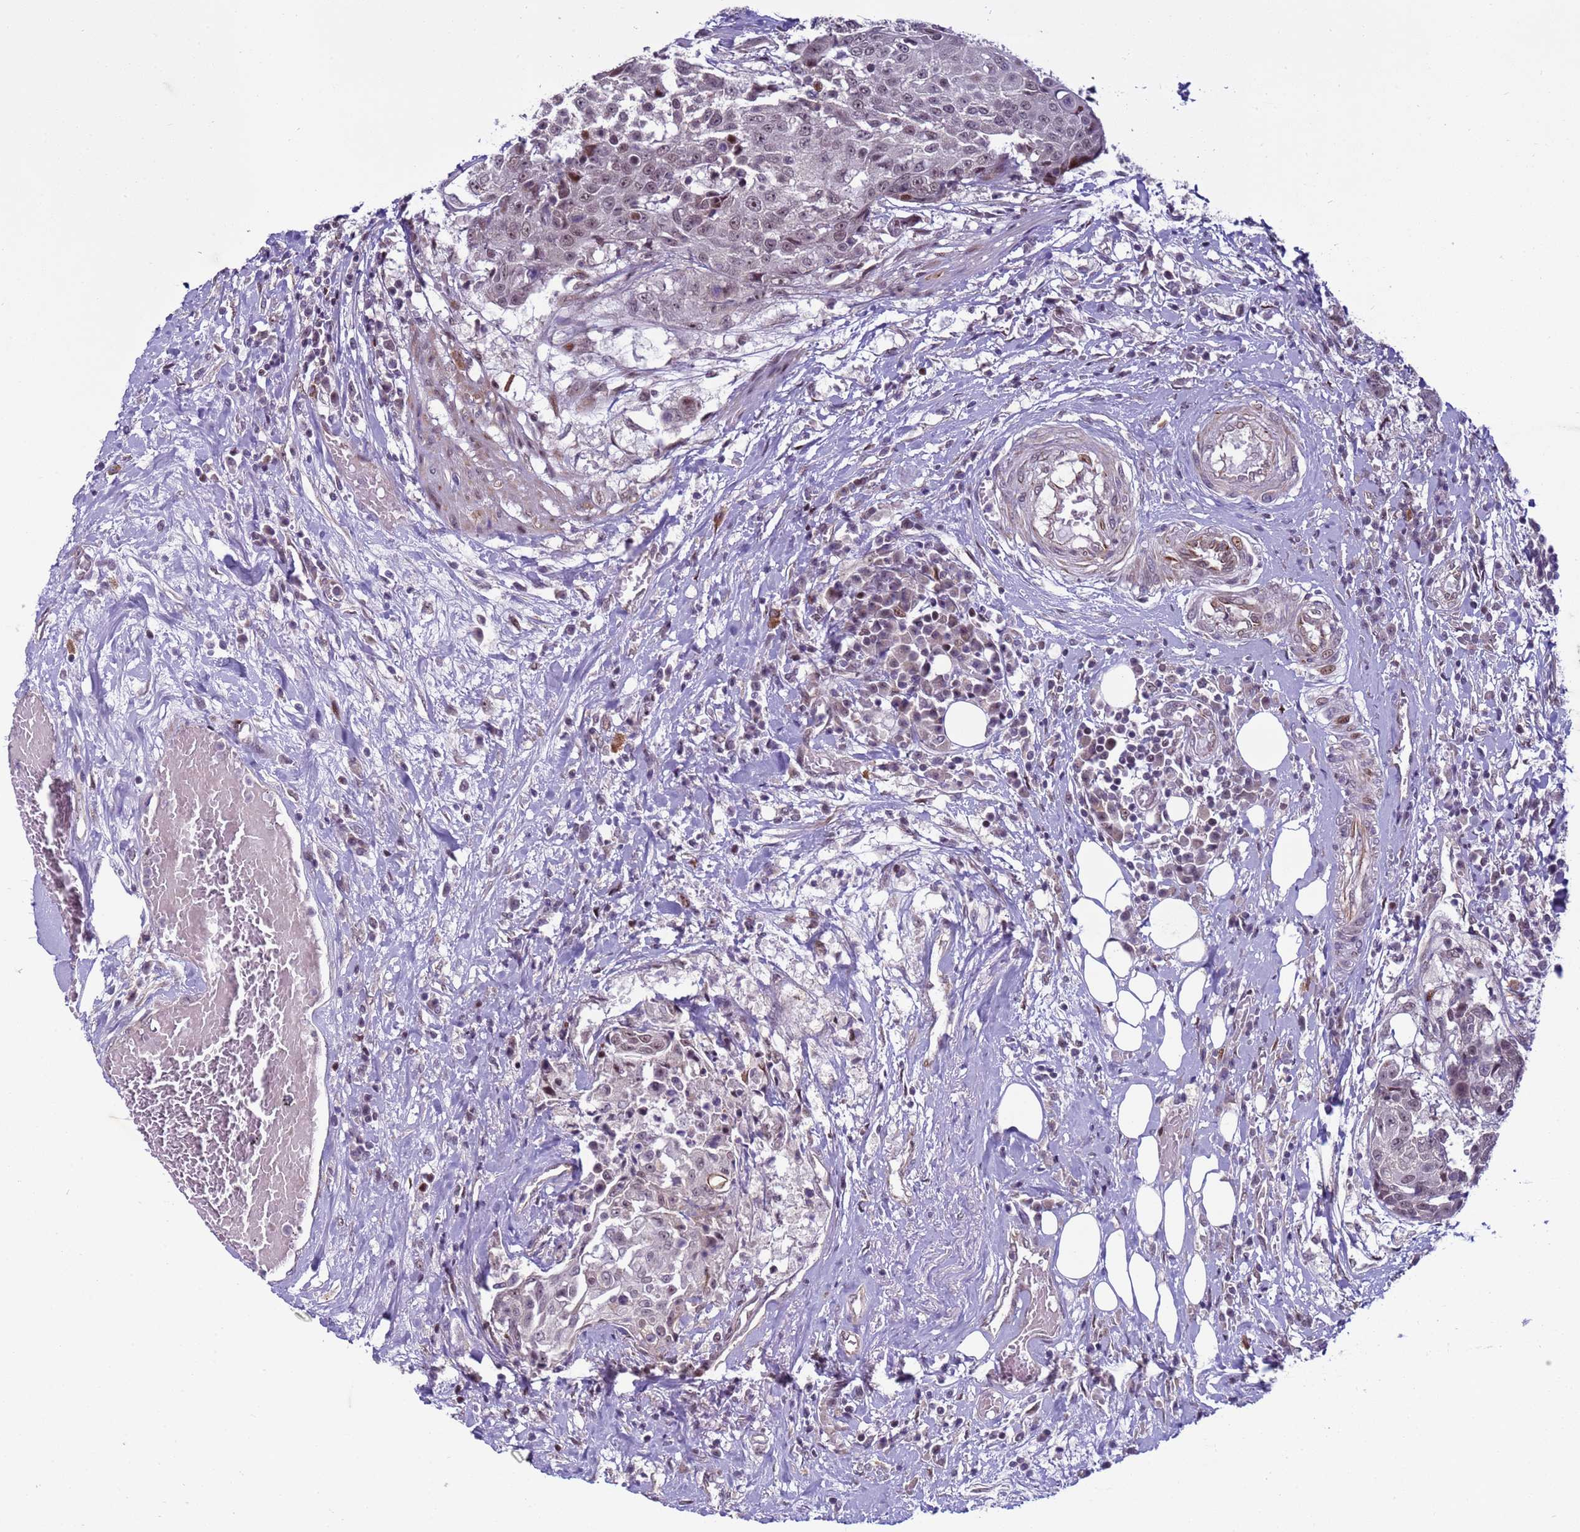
{"staining": {"intensity": "weak", "quantity": "<25%", "location": "nuclear"}, "tissue": "urothelial cancer", "cell_type": "Tumor cells", "image_type": "cancer", "snomed": [{"axis": "morphology", "description": "Urothelial carcinoma, High grade"}, {"axis": "topography", "description": "Urinary bladder"}], "caption": "A micrograph of human urothelial cancer is negative for staining in tumor cells. (Immunohistochemistry (ihc), brightfield microscopy, high magnification).", "gene": "SHC3", "patient": {"sex": "female", "age": 63}}